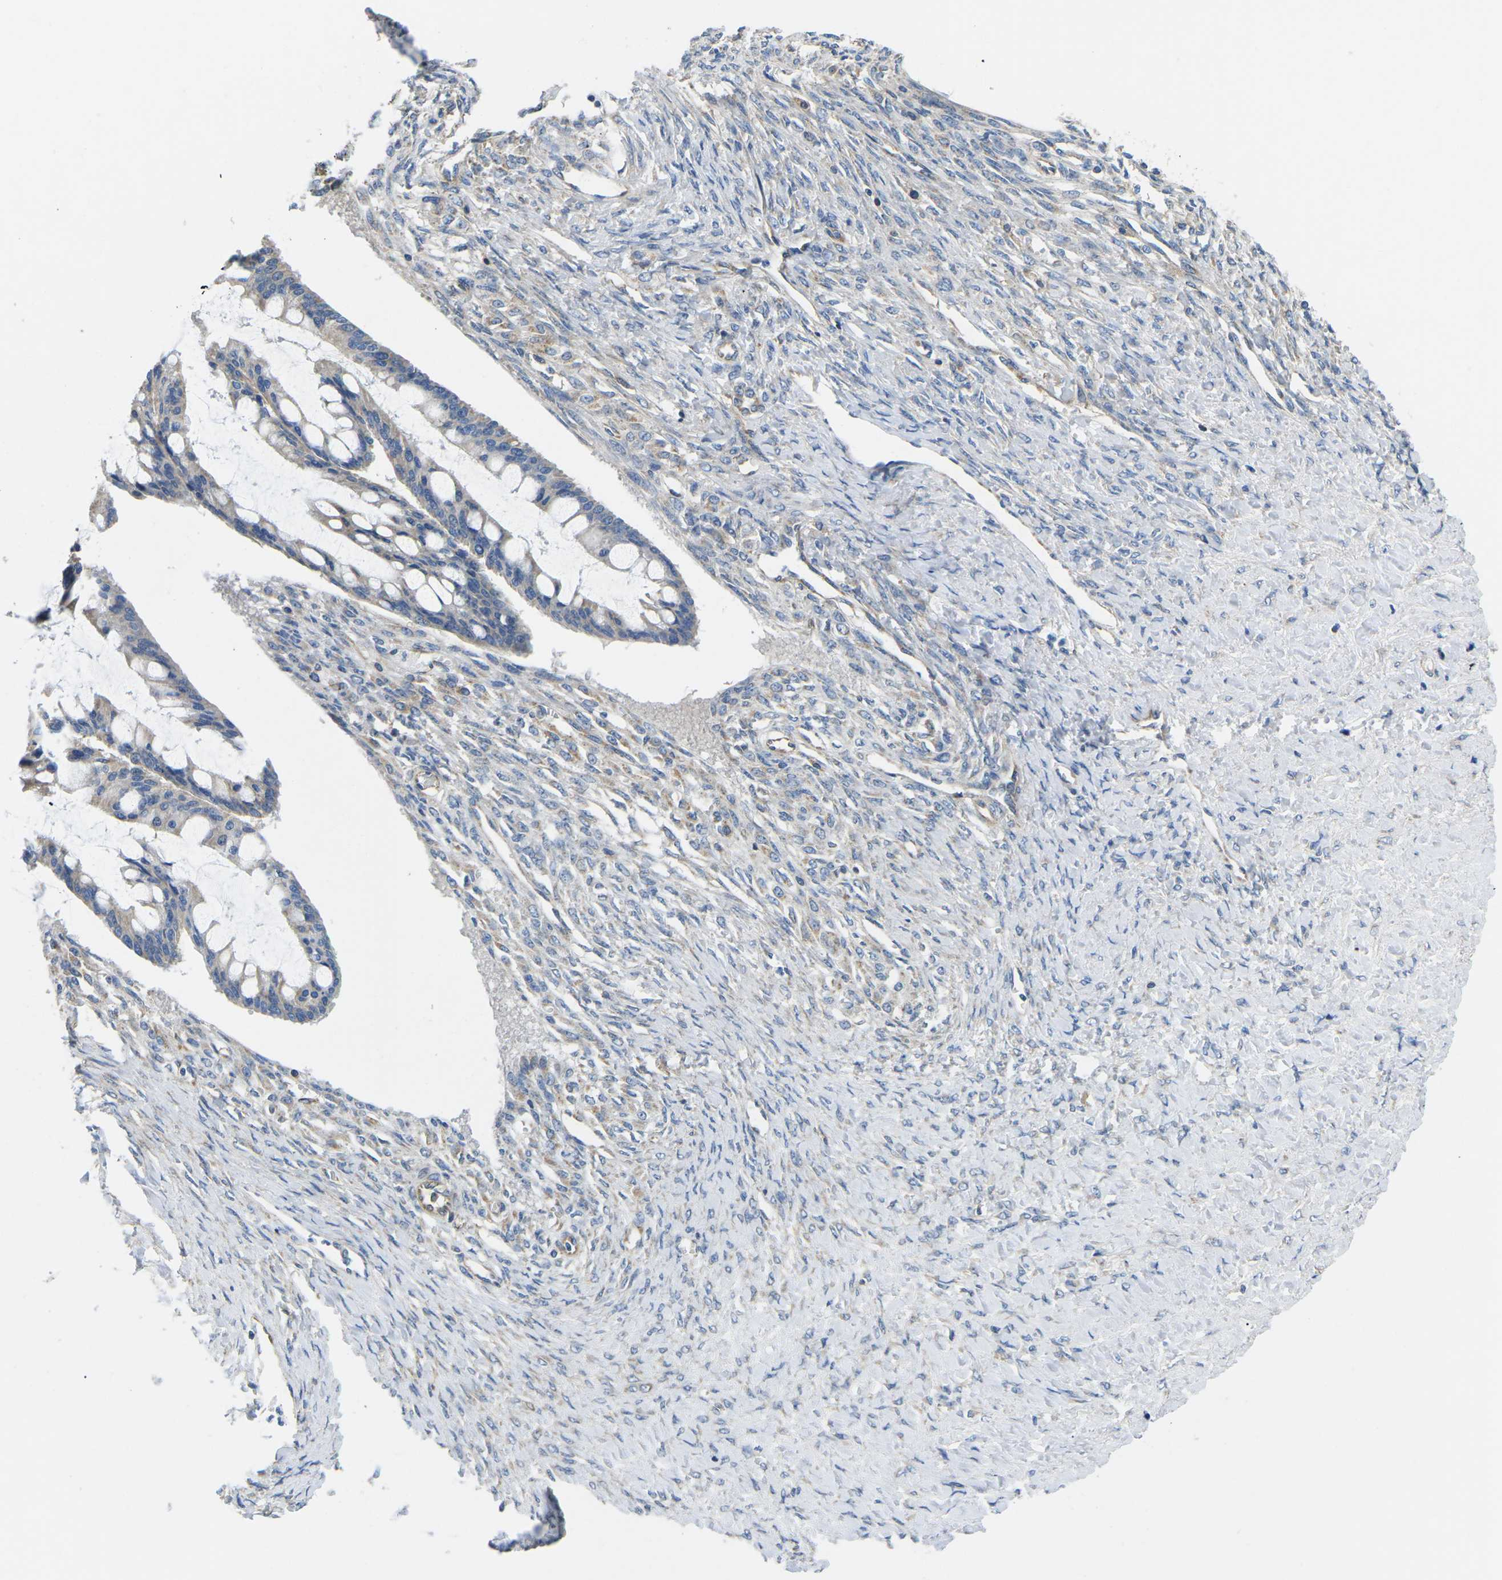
{"staining": {"intensity": "weak", "quantity": "<25%", "location": "cytoplasmic/membranous"}, "tissue": "ovarian cancer", "cell_type": "Tumor cells", "image_type": "cancer", "snomed": [{"axis": "morphology", "description": "Cystadenocarcinoma, mucinous, NOS"}, {"axis": "topography", "description": "Ovary"}], "caption": "Protein analysis of ovarian cancer (mucinous cystadenocarcinoma) reveals no significant expression in tumor cells.", "gene": "TMEFF2", "patient": {"sex": "female", "age": 73}}